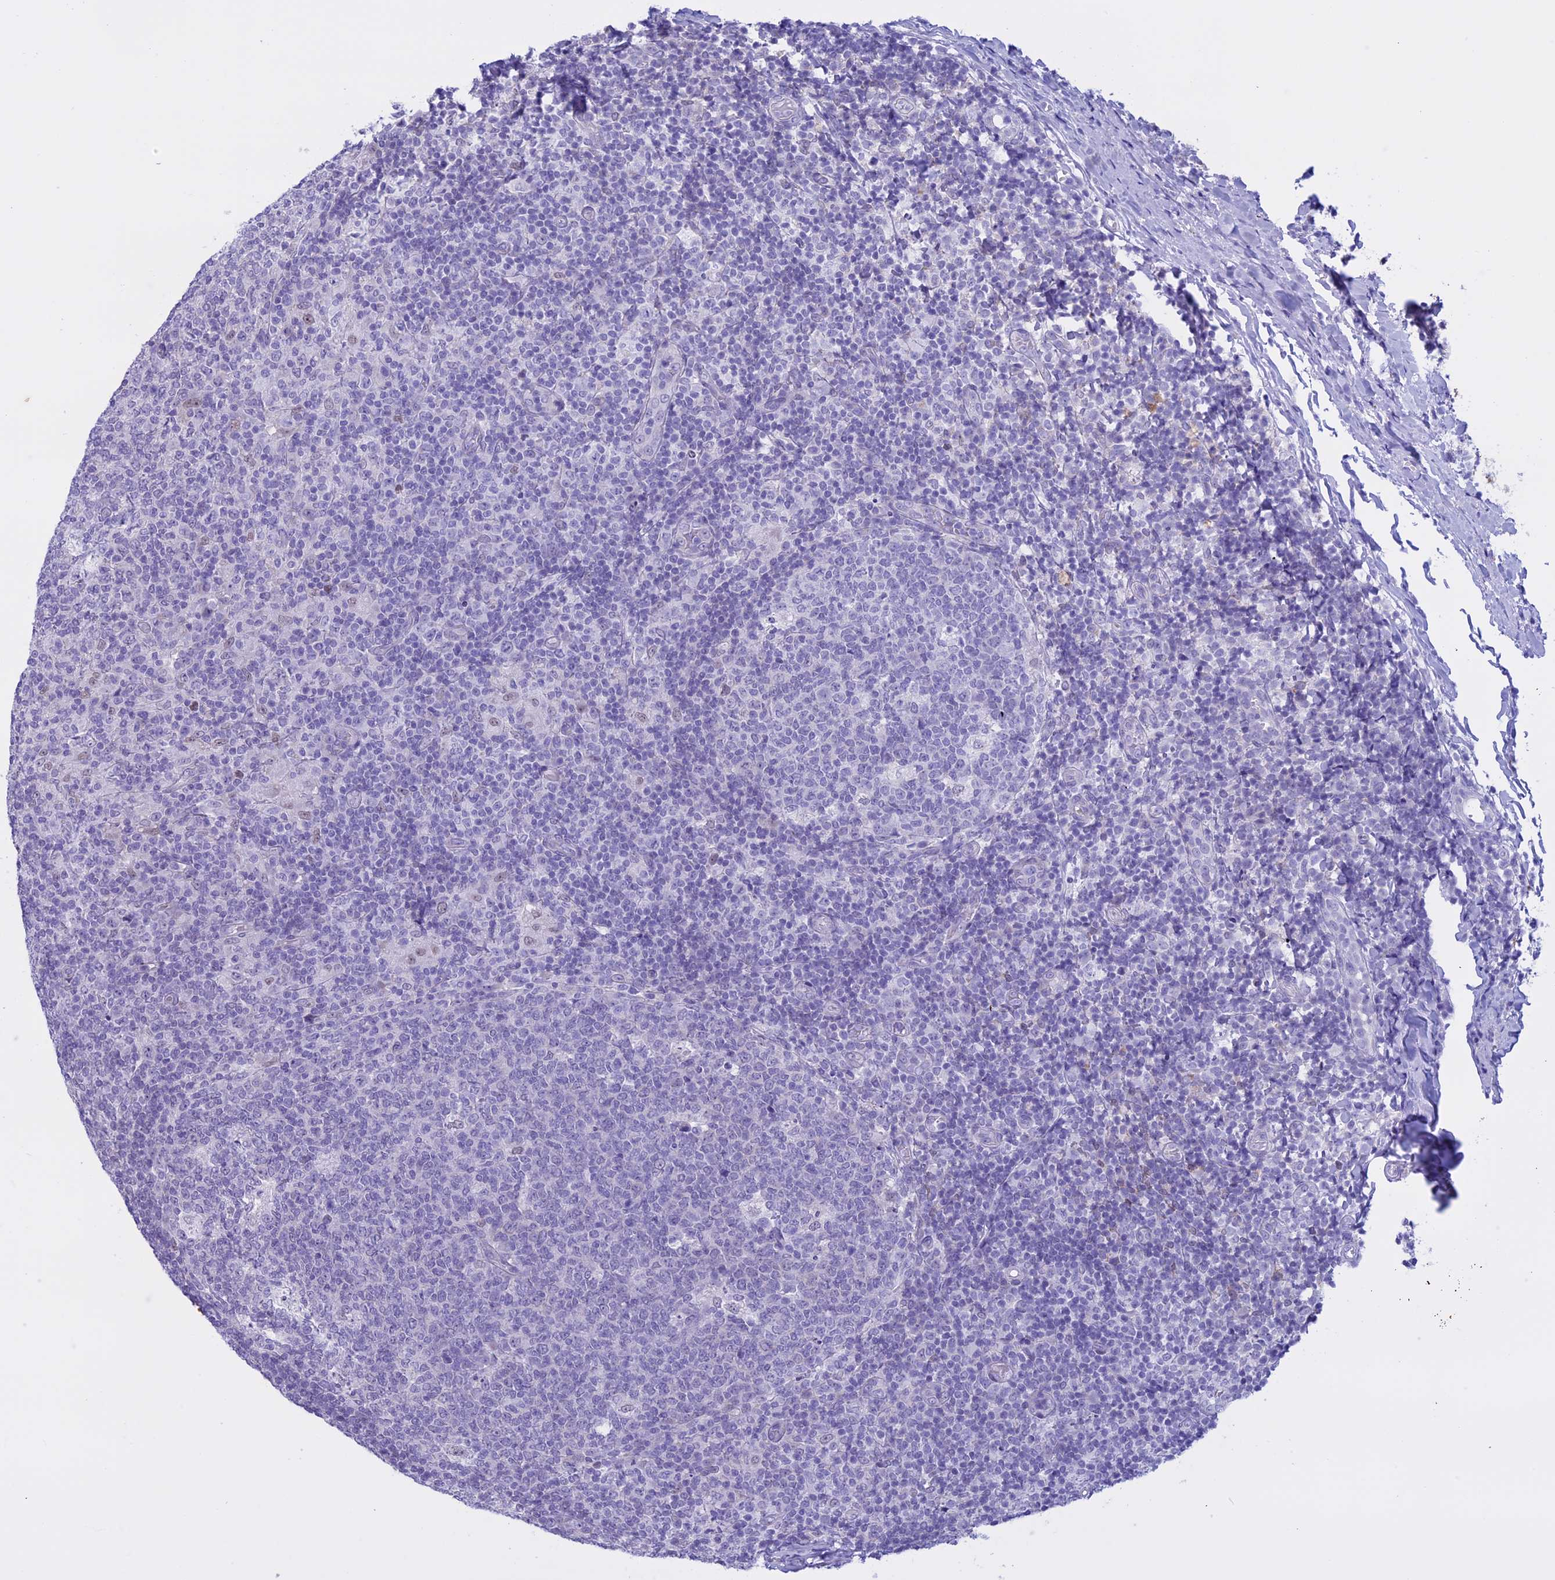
{"staining": {"intensity": "negative", "quantity": "none", "location": "none"}, "tissue": "tonsil", "cell_type": "Germinal center cells", "image_type": "normal", "snomed": [{"axis": "morphology", "description": "Normal tissue, NOS"}, {"axis": "topography", "description": "Tonsil"}], "caption": "High power microscopy image of an immunohistochemistry histopathology image of normal tonsil, revealing no significant staining in germinal center cells. (DAB immunohistochemistry with hematoxylin counter stain).", "gene": "LHFPL2", "patient": {"sex": "female", "age": 19}}